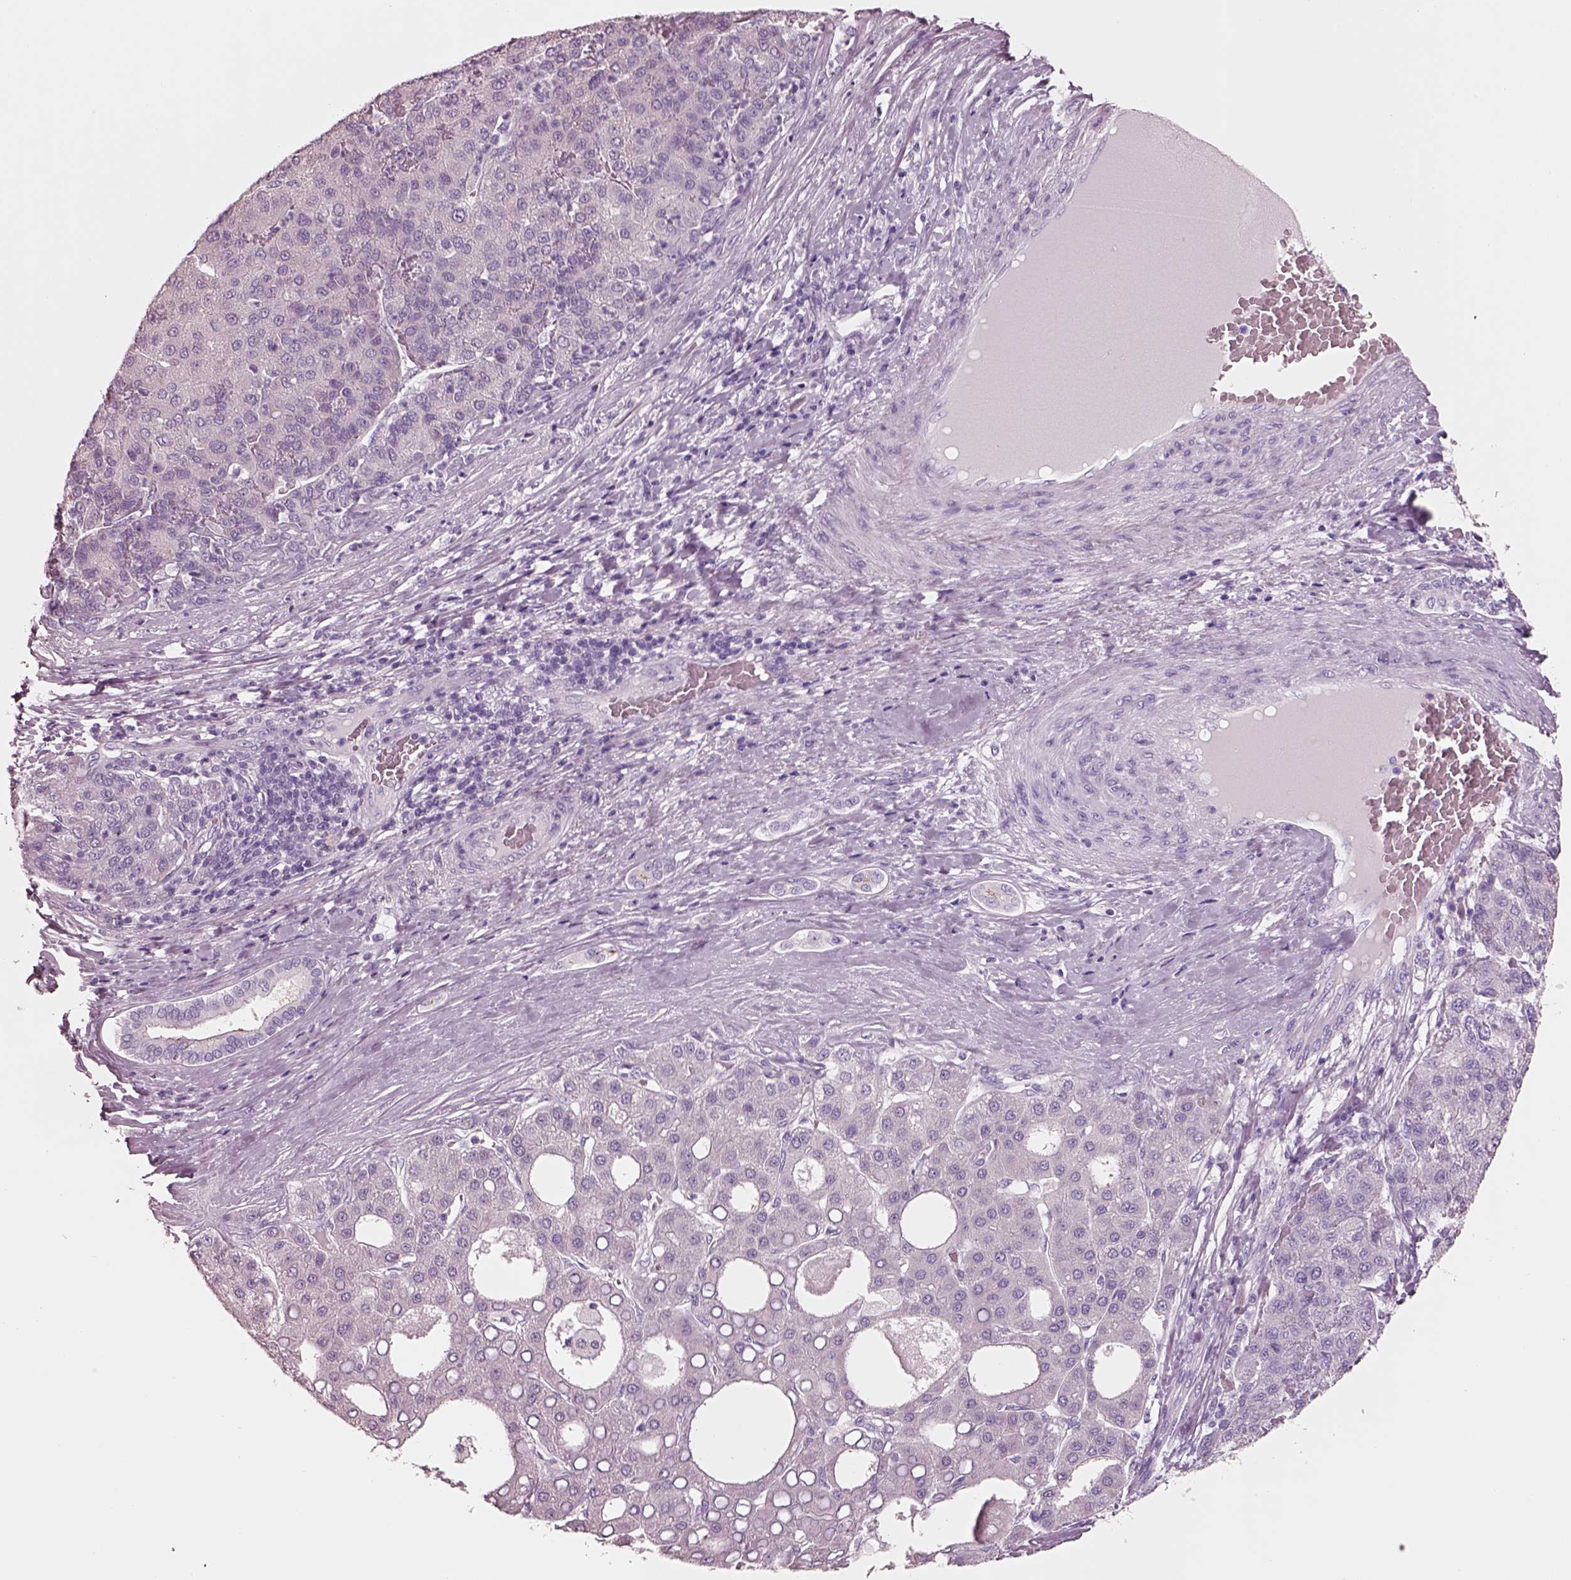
{"staining": {"intensity": "negative", "quantity": "none", "location": "none"}, "tissue": "liver cancer", "cell_type": "Tumor cells", "image_type": "cancer", "snomed": [{"axis": "morphology", "description": "Carcinoma, Hepatocellular, NOS"}, {"axis": "topography", "description": "Liver"}], "caption": "Hepatocellular carcinoma (liver) stained for a protein using IHC reveals no positivity tumor cells.", "gene": "PNOC", "patient": {"sex": "male", "age": 65}}